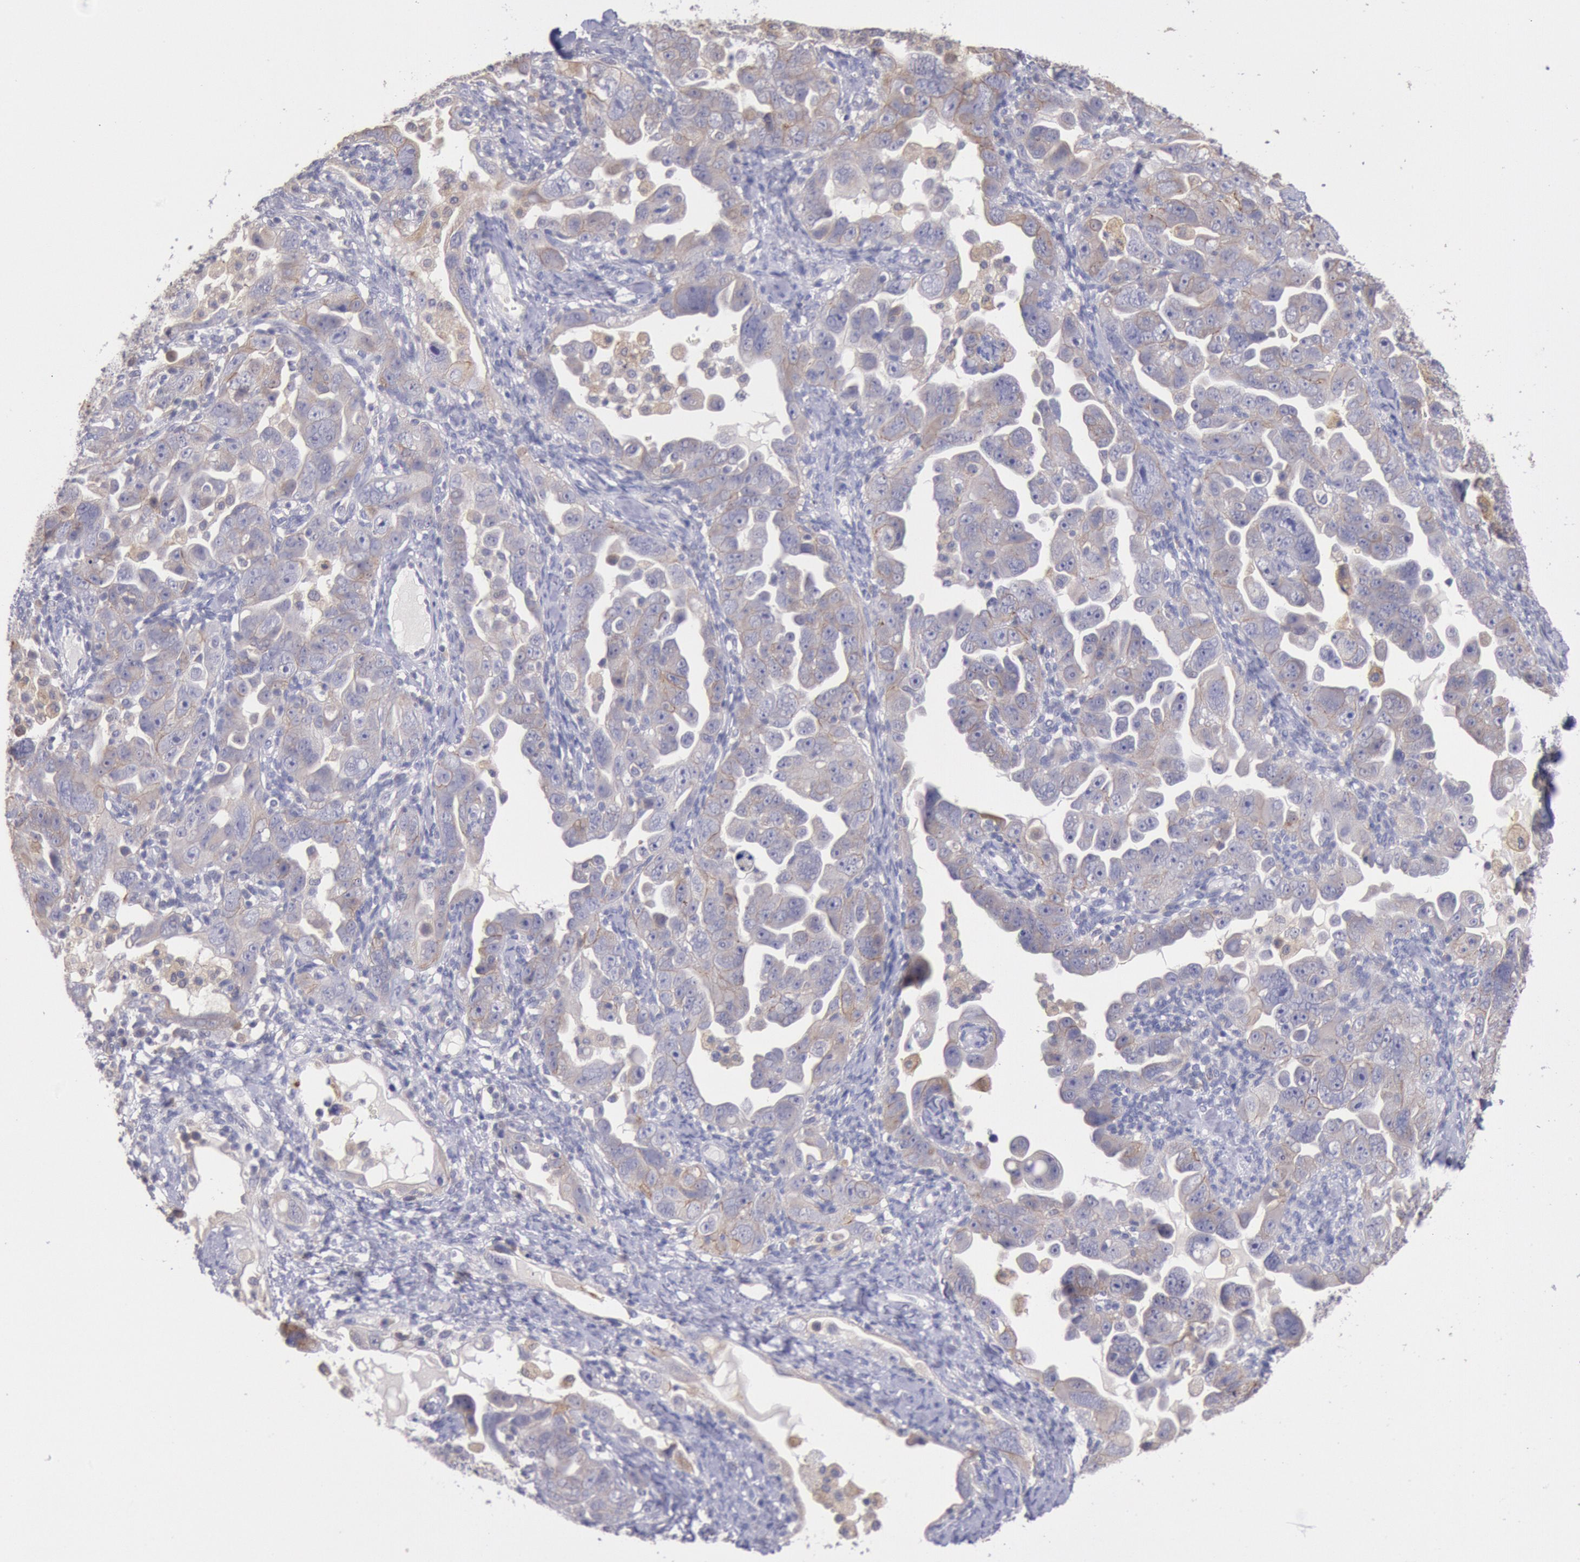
{"staining": {"intensity": "weak", "quantity": ">75%", "location": "cytoplasmic/membranous"}, "tissue": "ovarian cancer", "cell_type": "Tumor cells", "image_type": "cancer", "snomed": [{"axis": "morphology", "description": "Cystadenocarcinoma, serous, NOS"}, {"axis": "topography", "description": "Ovary"}], "caption": "Human ovarian cancer stained with a protein marker demonstrates weak staining in tumor cells.", "gene": "GAL3ST1", "patient": {"sex": "female", "age": 66}}